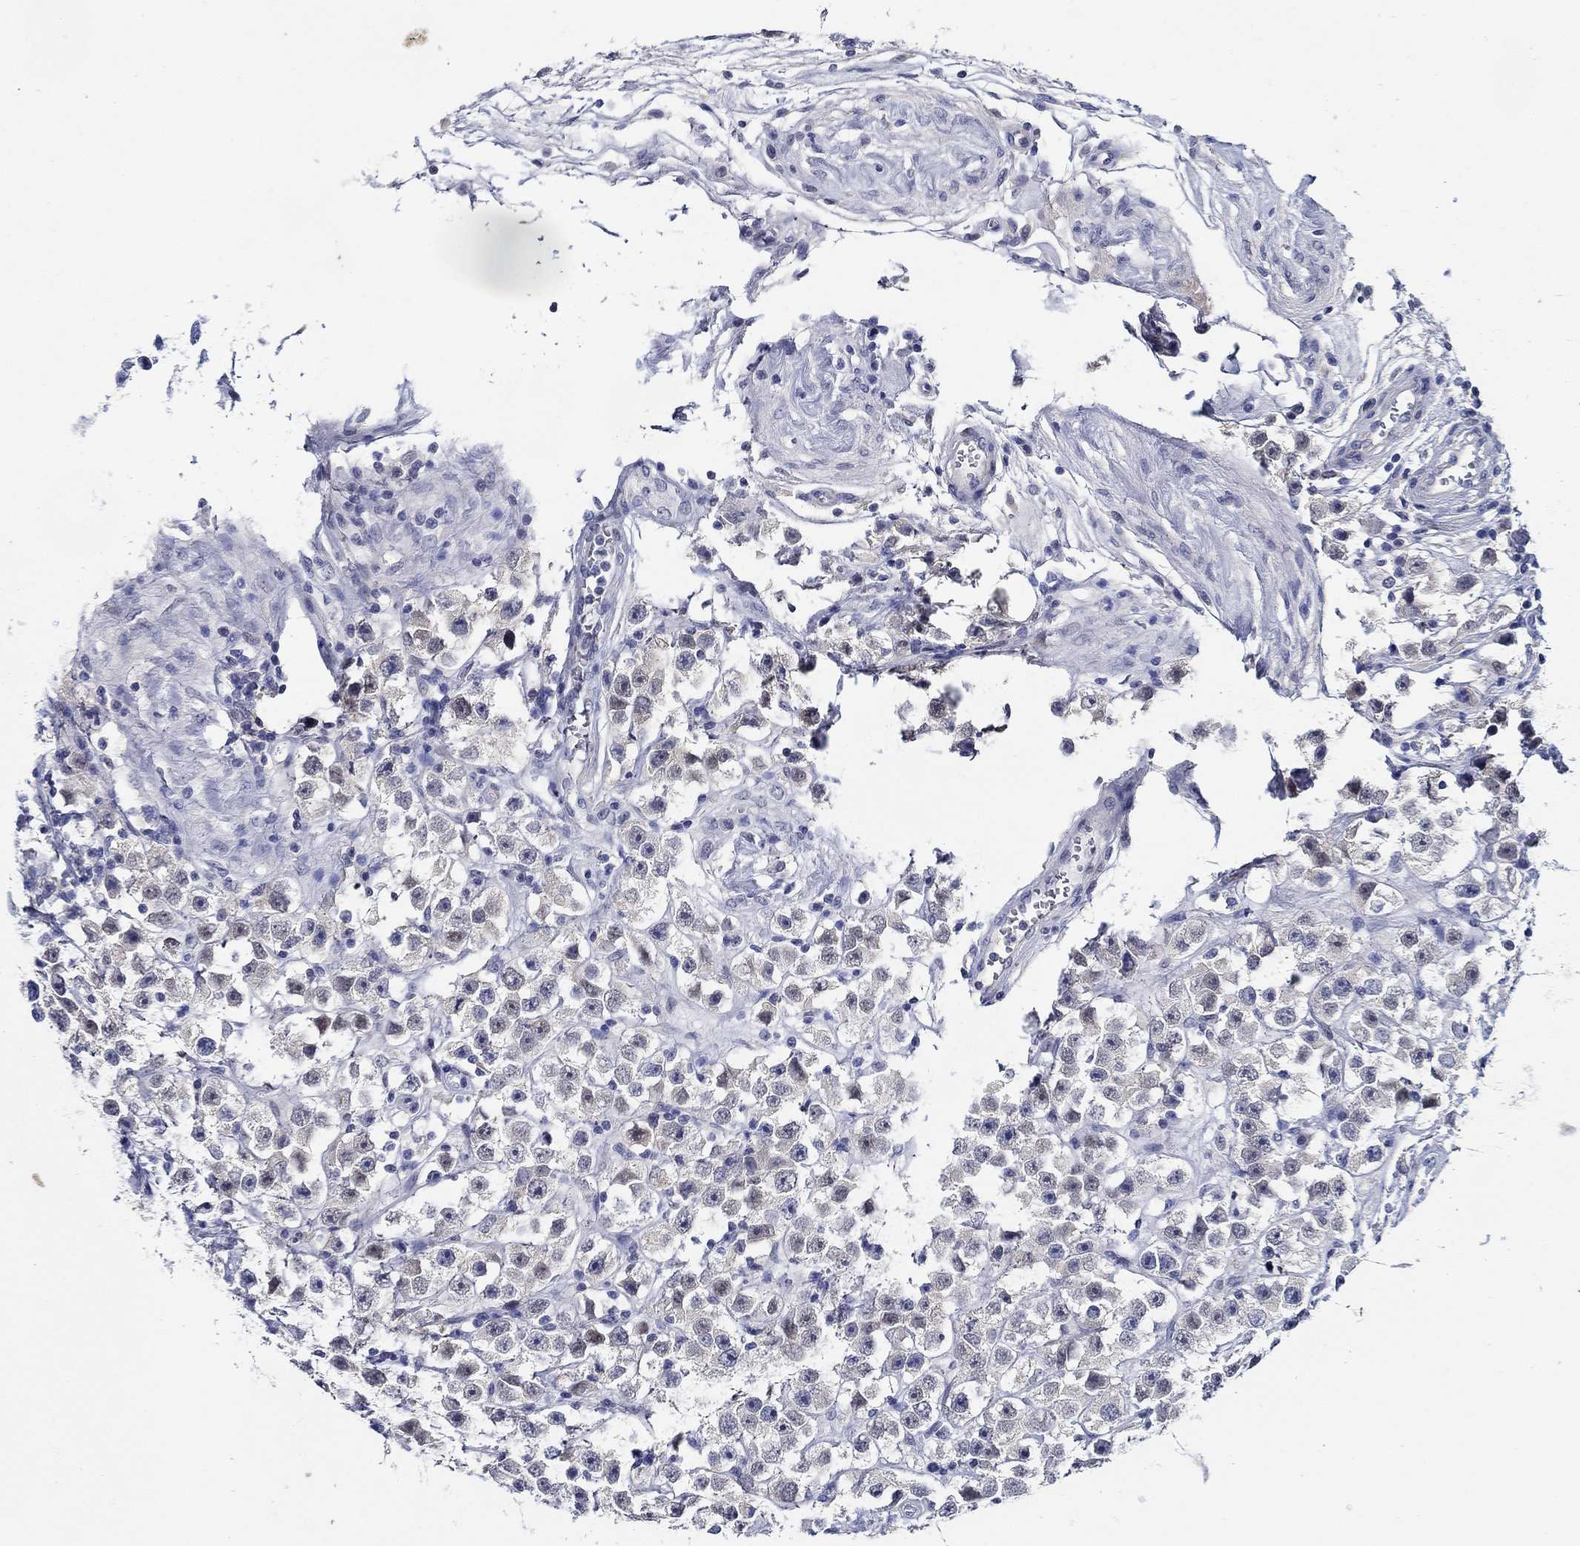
{"staining": {"intensity": "negative", "quantity": "none", "location": "none"}, "tissue": "testis cancer", "cell_type": "Tumor cells", "image_type": "cancer", "snomed": [{"axis": "morphology", "description": "Seminoma, NOS"}, {"axis": "topography", "description": "Testis"}], "caption": "High magnification brightfield microscopy of seminoma (testis) stained with DAB (3,3'-diaminobenzidine) (brown) and counterstained with hematoxylin (blue): tumor cells show no significant staining.", "gene": "MC2R", "patient": {"sex": "male", "age": 45}}